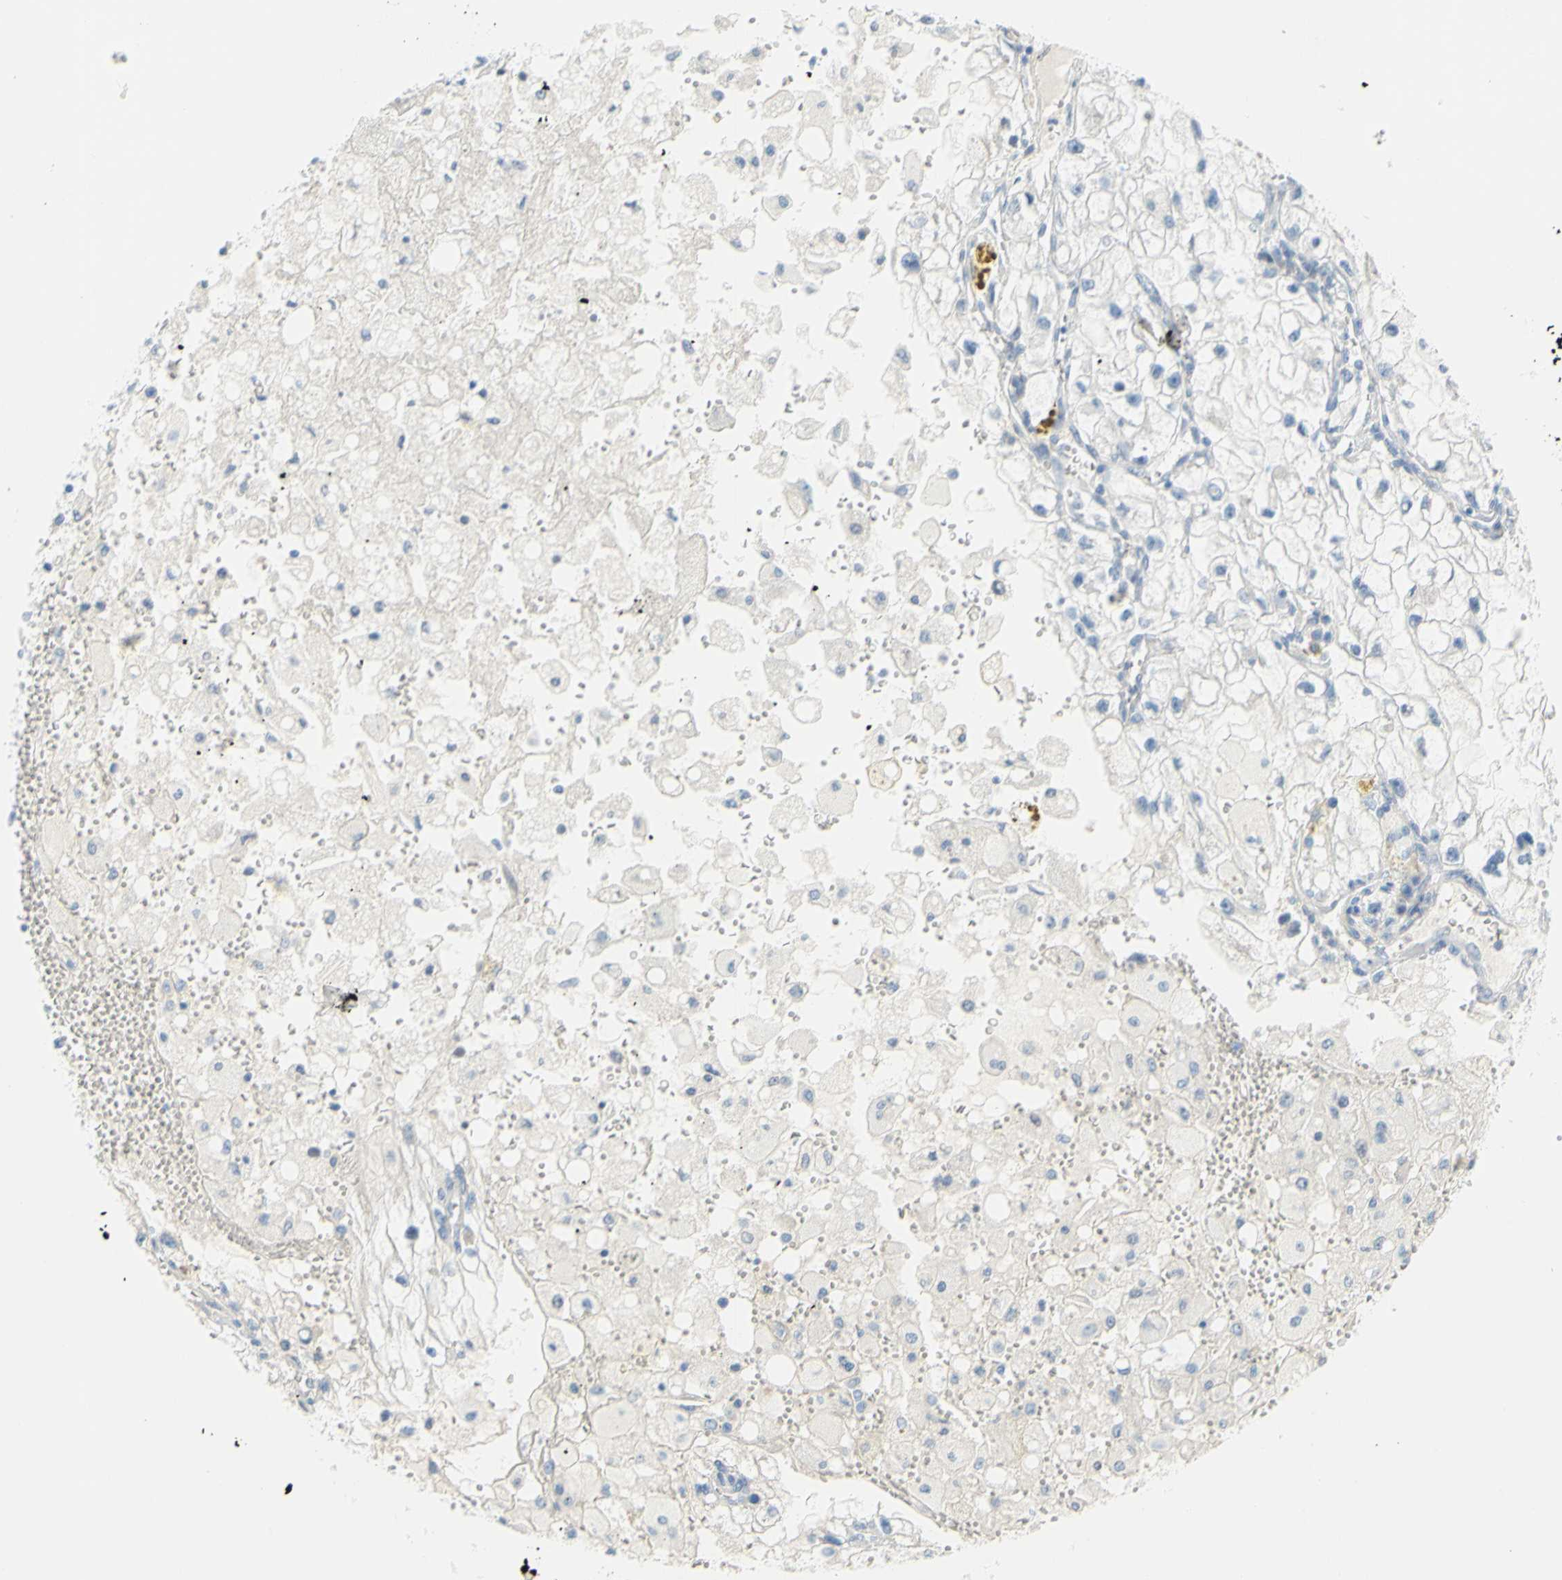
{"staining": {"intensity": "negative", "quantity": "none", "location": "none"}, "tissue": "renal cancer", "cell_type": "Tumor cells", "image_type": "cancer", "snomed": [{"axis": "morphology", "description": "Adenocarcinoma, NOS"}, {"axis": "topography", "description": "Kidney"}], "caption": "Immunohistochemical staining of renal adenocarcinoma exhibits no significant staining in tumor cells.", "gene": "DCT", "patient": {"sex": "female", "age": 70}}